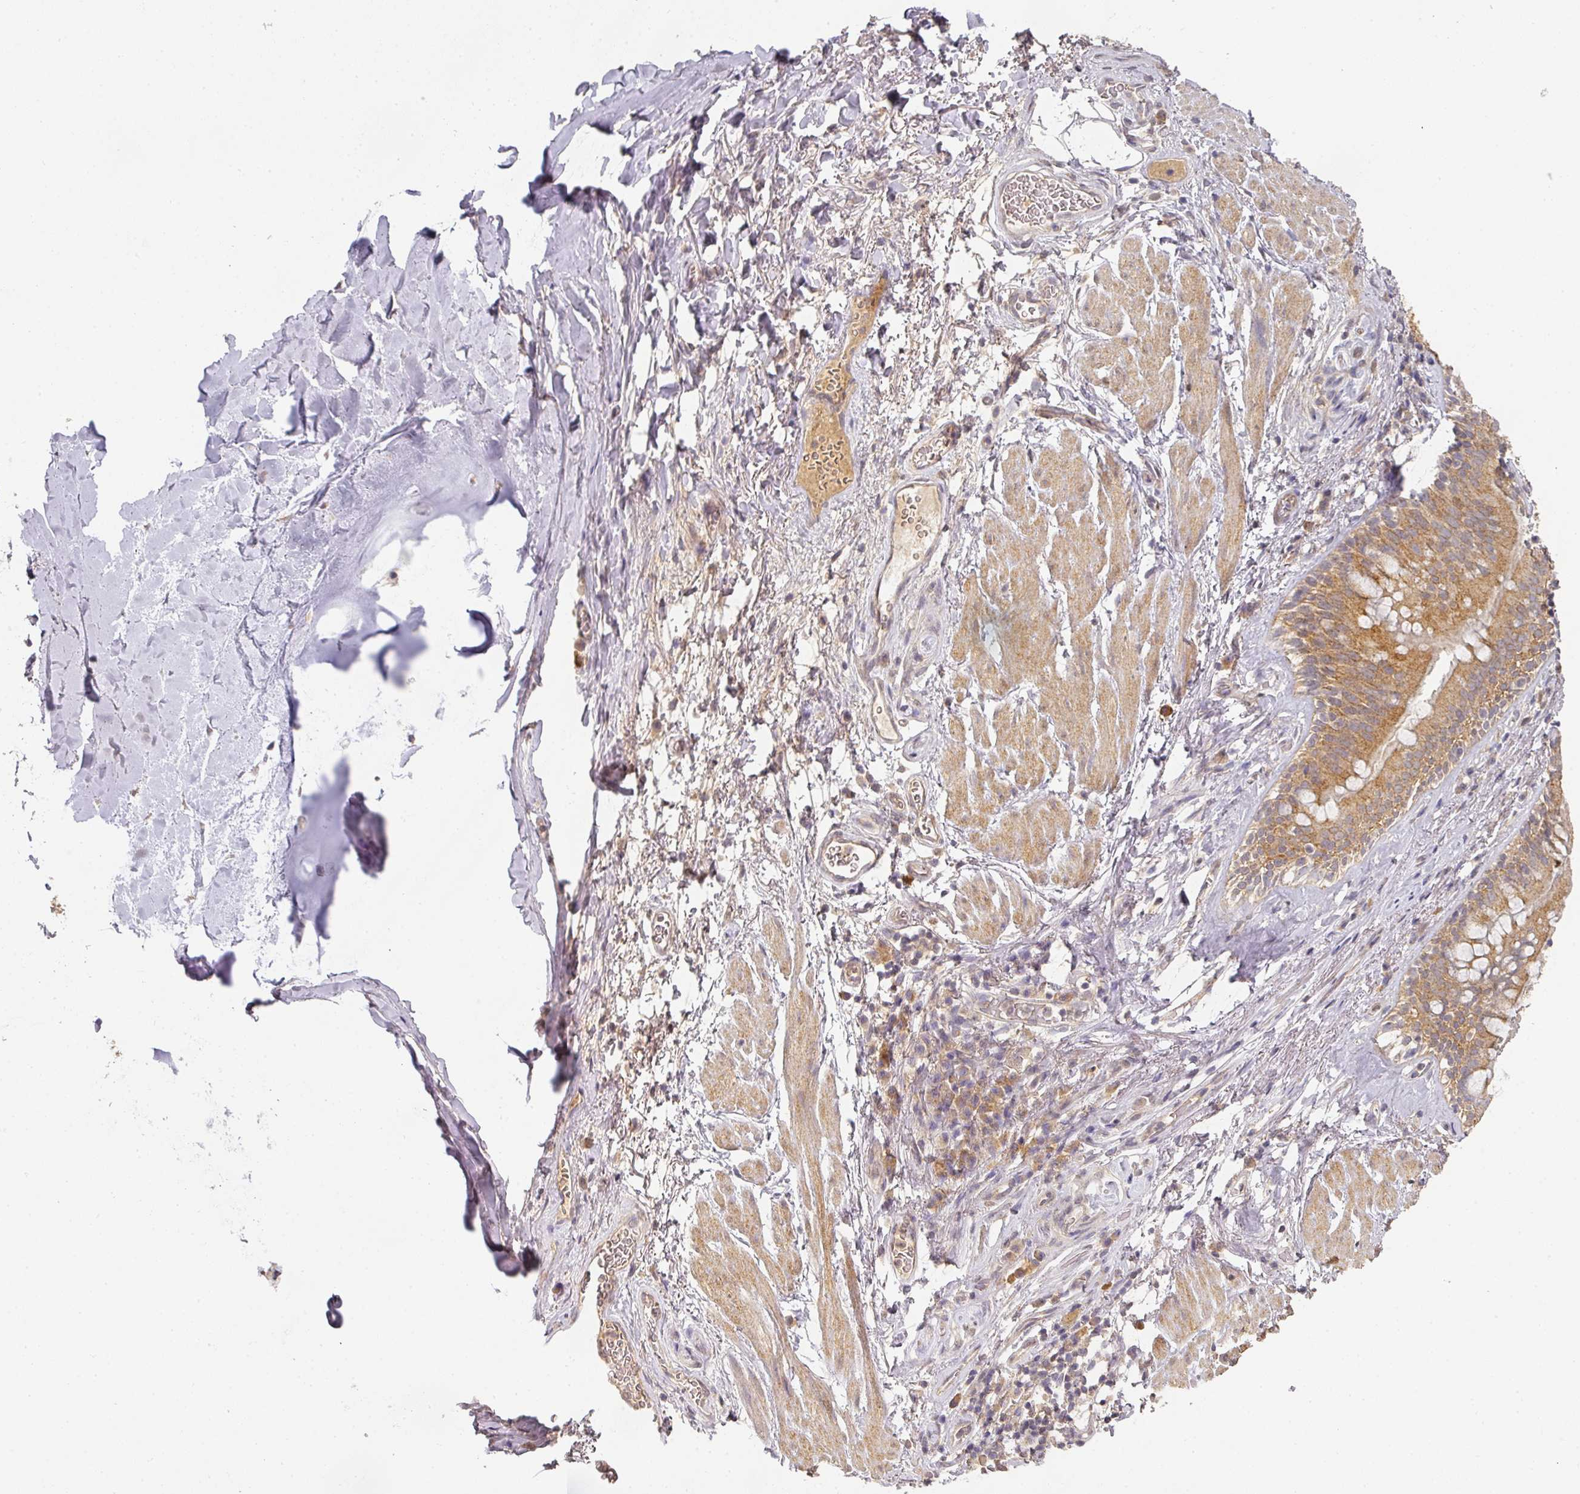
{"staining": {"intensity": "negative", "quantity": "none", "location": "none"}, "tissue": "soft tissue", "cell_type": "Chondrocytes", "image_type": "normal", "snomed": [{"axis": "morphology", "description": "Normal tissue, NOS"}, {"axis": "topography", "description": "Cartilage tissue"}, {"axis": "topography", "description": "Bronchus"}], "caption": "Chondrocytes show no significant staining in normal soft tissue. (Stains: DAB IHC with hematoxylin counter stain, Microscopy: brightfield microscopy at high magnification).", "gene": "EXTL3", "patient": {"sex": "male", "age": 58}}